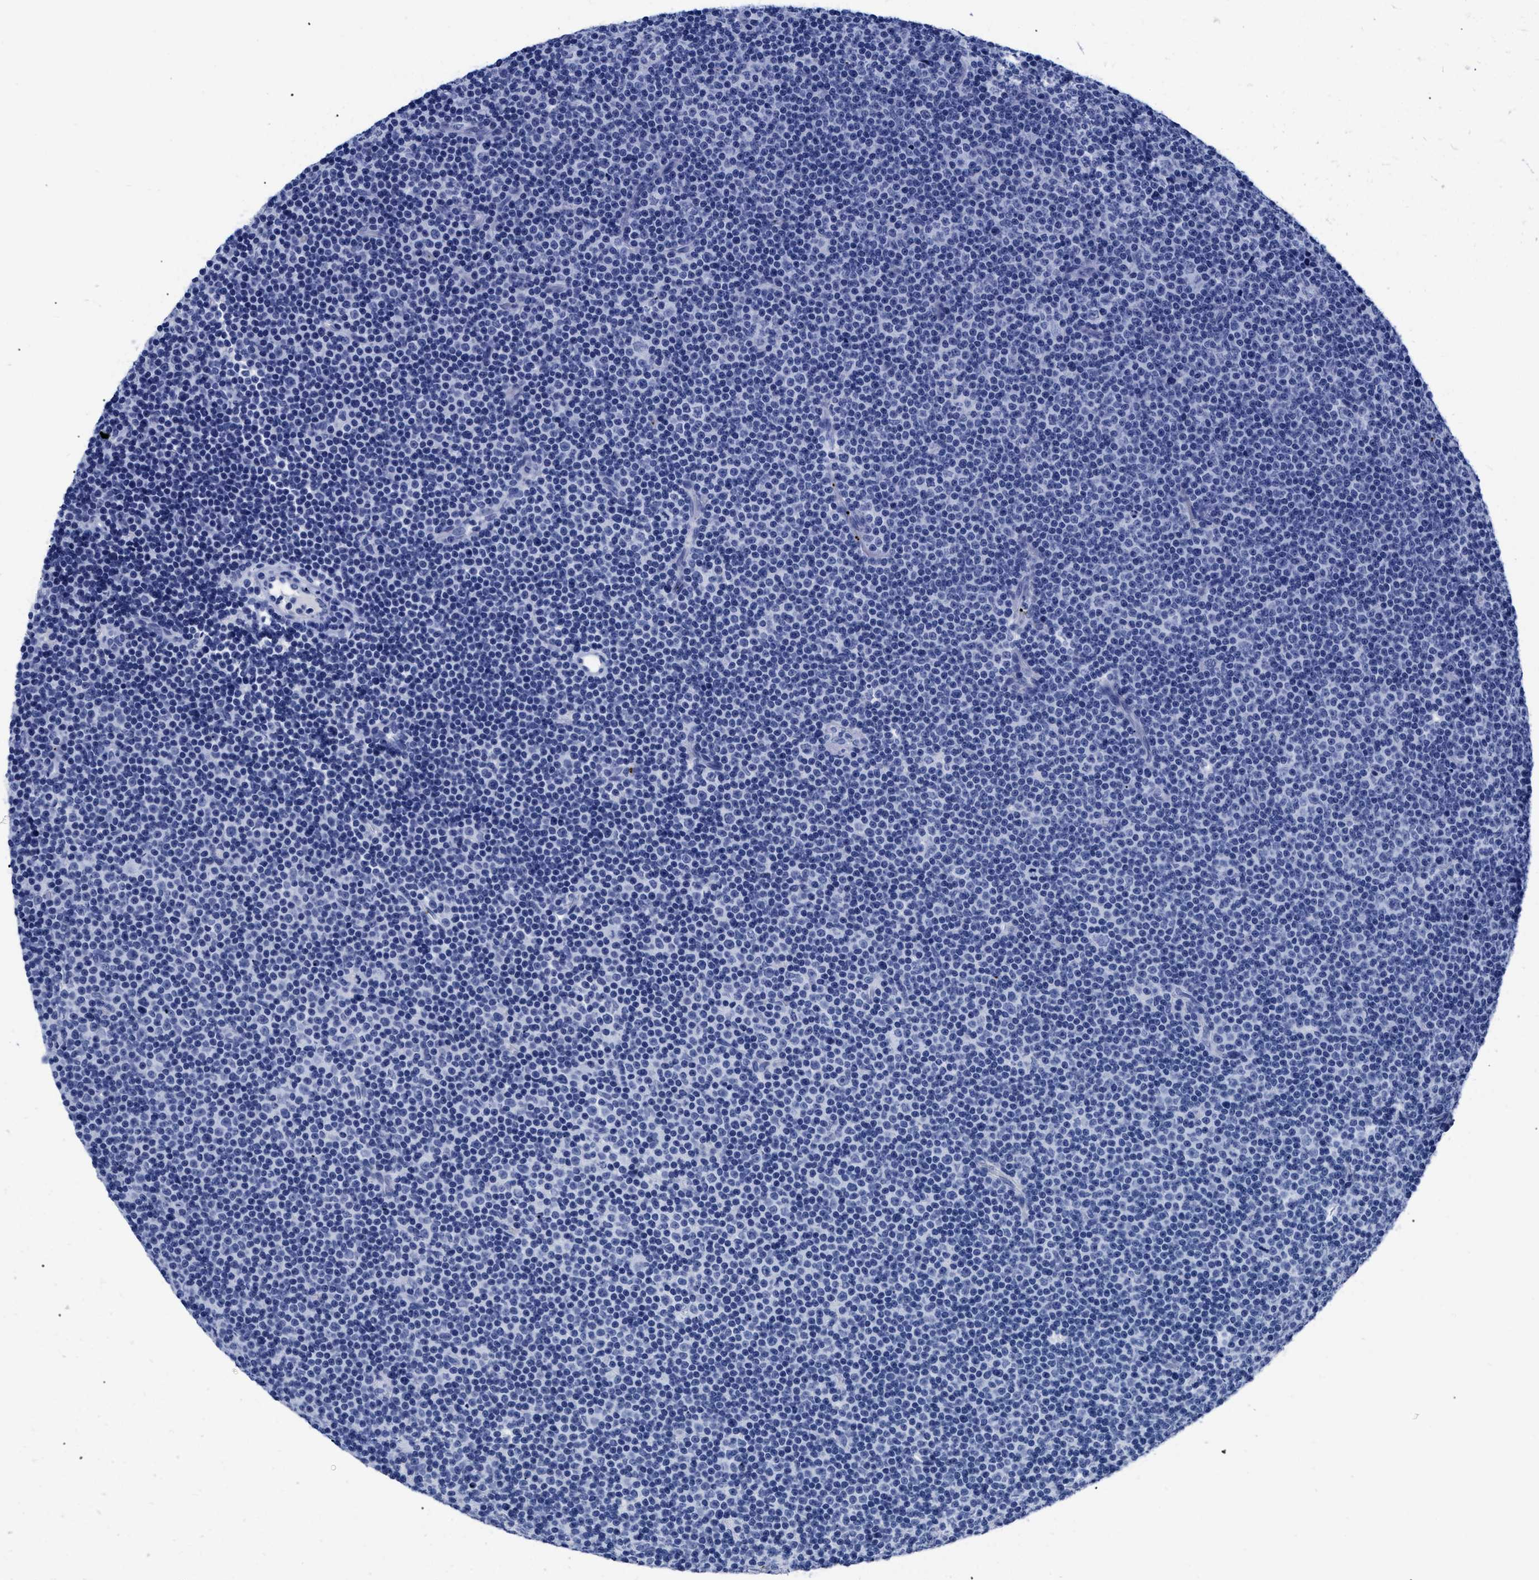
{"staining": {"intensity": "negative", "quantity": "none", "location": "none"}, "tissue": "lymphoma", "cell_type": "Tumor cells", "image_type": "cancer", "snomed": [{"axis": "morphology", "description": "Malignant lymphoma, non-Hodgkin's type, Low grade"}, {"axis": "topography", "description": "Lymph node"}], "caption": "A high-resolution image shows immunohistochemistry staining of low-grade malignant lymphoma, non-Hodgkin's type, which exhibits no significant staining in tumor cells.", "gene": "TREML1", "patient": {"sex": "female", "age": 67}}